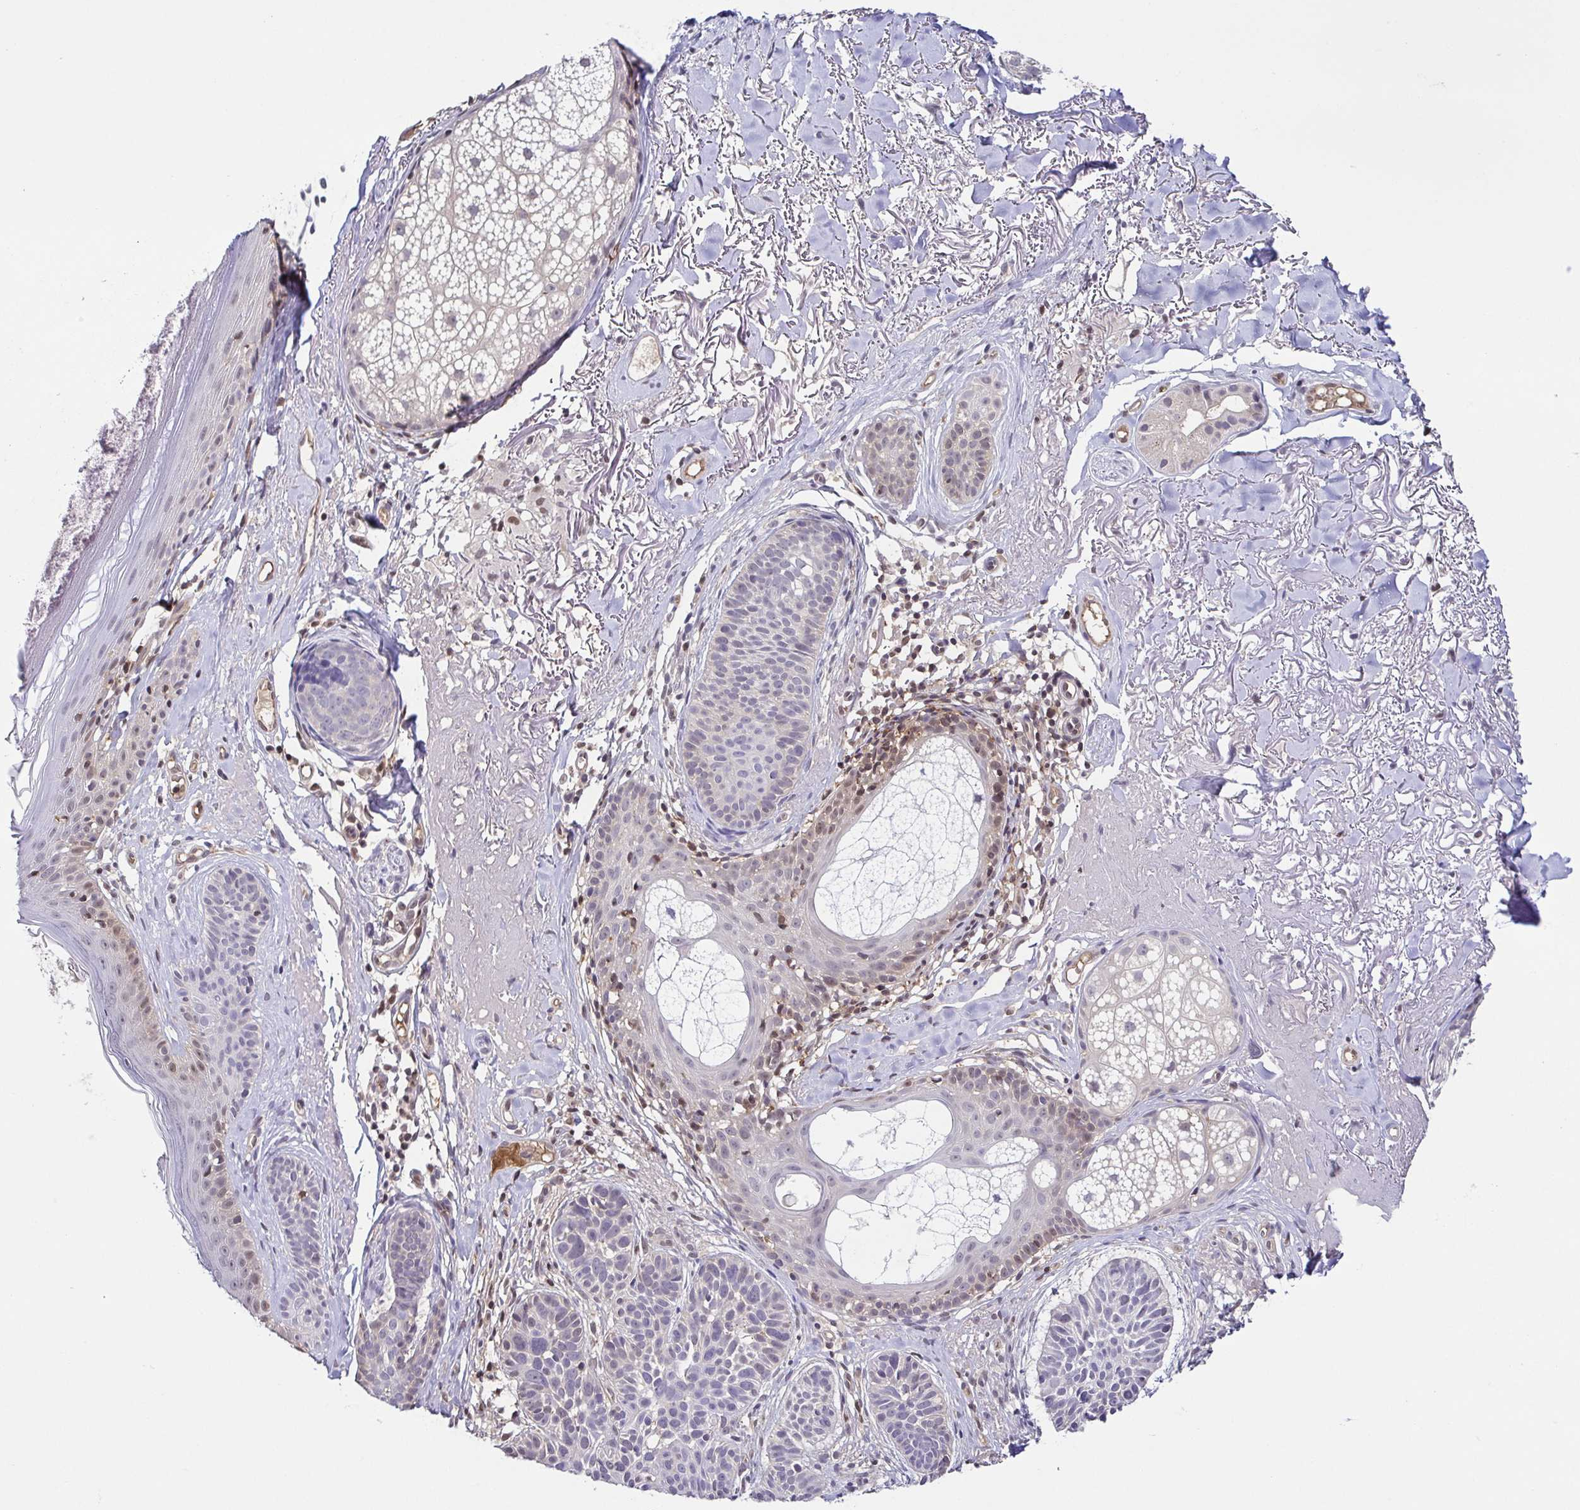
{"staining": {"intensity": "negative", "quantity": "none", "location": "none"}, "tissue": "skin cancer", "cell_type": "Tumor cells", "image_type": "cancer", "snomed": [{"axis": "morphology", "description": "Basal cell carcinoma"}, {"axis": "topography", "description": "Skin"}], "caption": "This is an IHC histopathology image of human skin cancer. There is no positivity in tumor cells.", "gene": "PSMB9", "patient": {"sex": "male", "age": 78}}